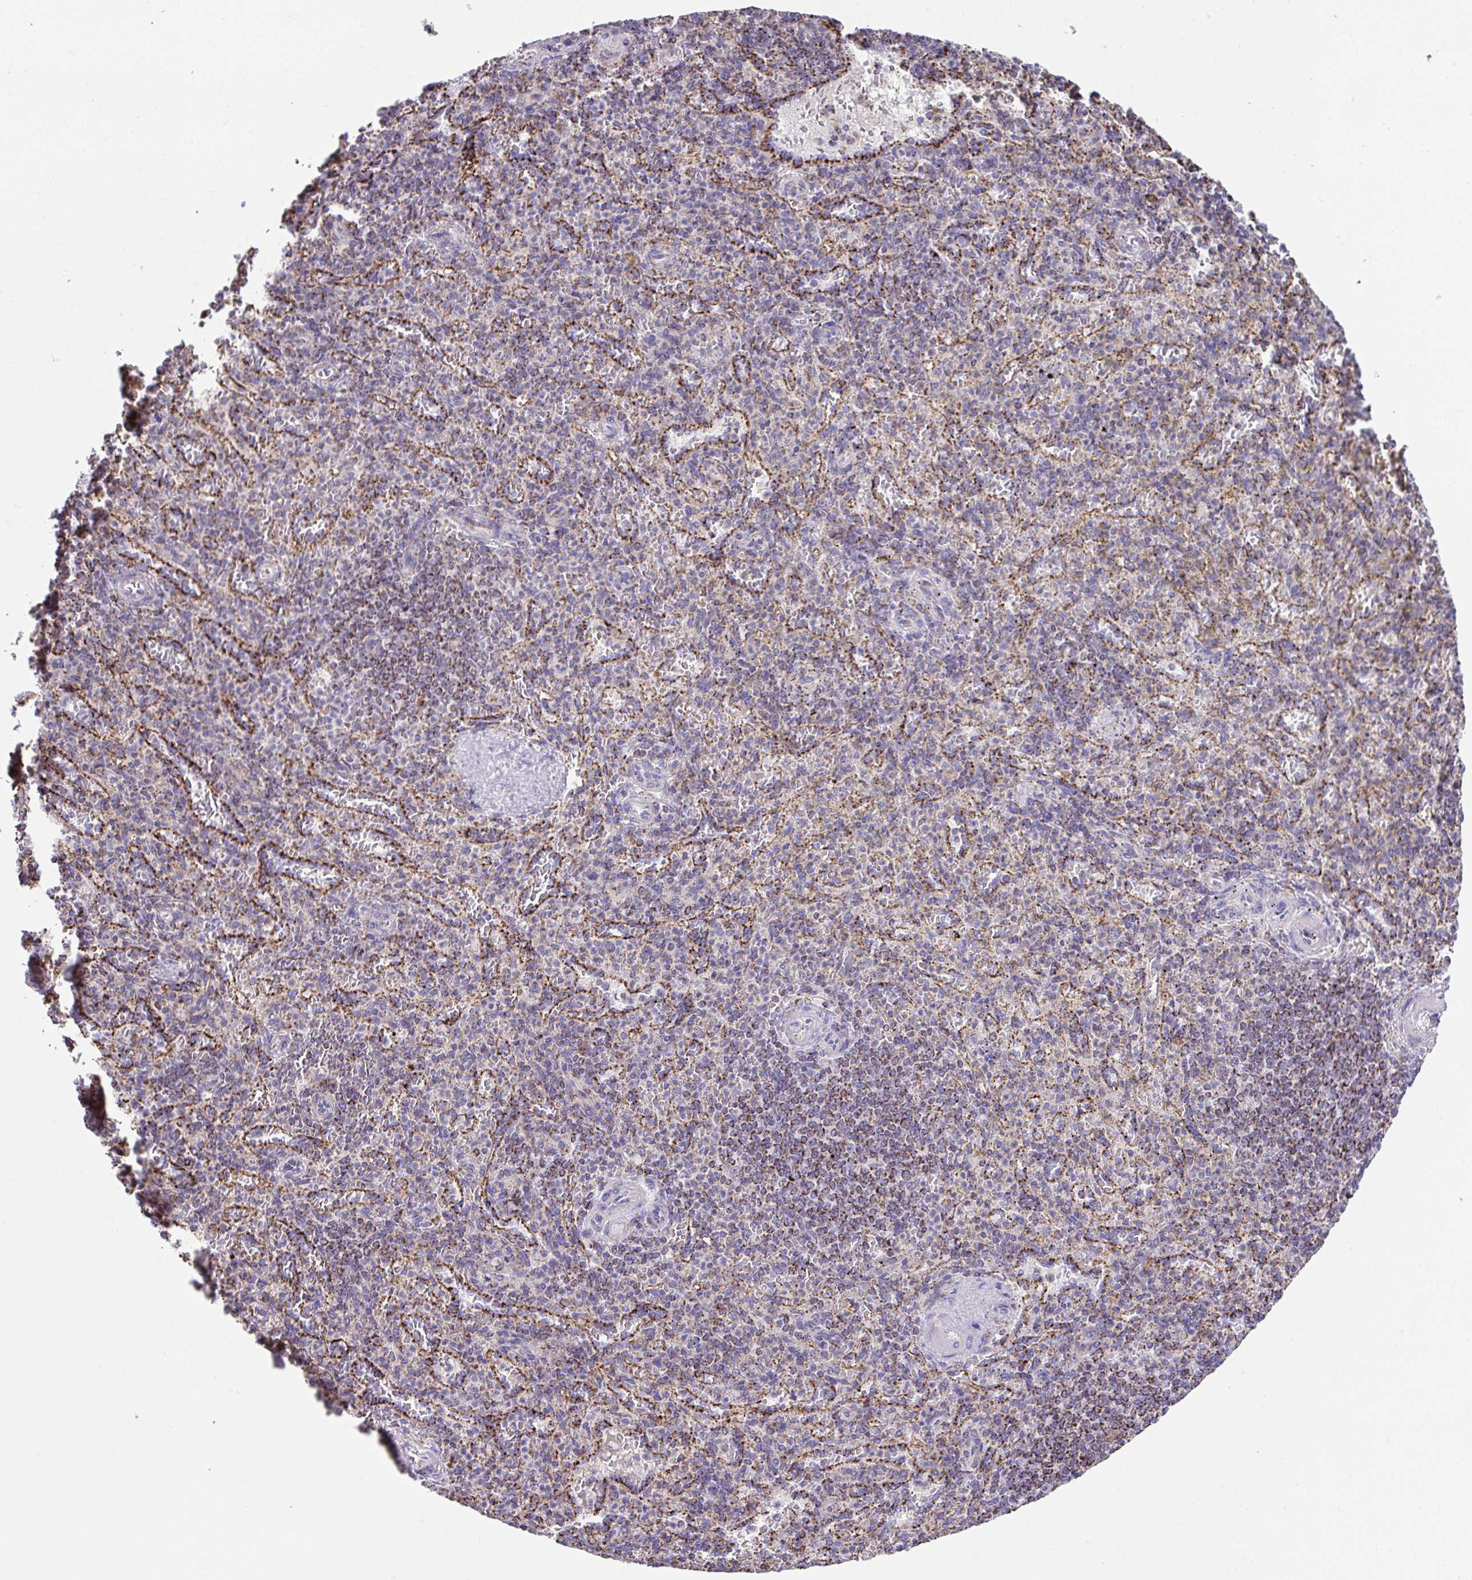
{"staining": {"intensity": "moderate", "quantity": "<25%", "location": "cytoplasmic/membranous"}, "tissue": "spleen", "cell_type": "Cells in red pulp", "image_type": "normal", "snomed": [{"axis": "morphology", "description": "Normal tissue, NOS"}, {"axis": "topography", "description": "Spleen"}], "caption": "Brown immunohistochemical staining in benign spleen demonstrates moderate cytoplasmic/membranous expression in approximately <25% of cells in red pulp. (brown staining indicates protein expression, while blue staining denotes nuclei).", "gene": "PCMTD2", "patient": {"sex": "female", "age": 74}}